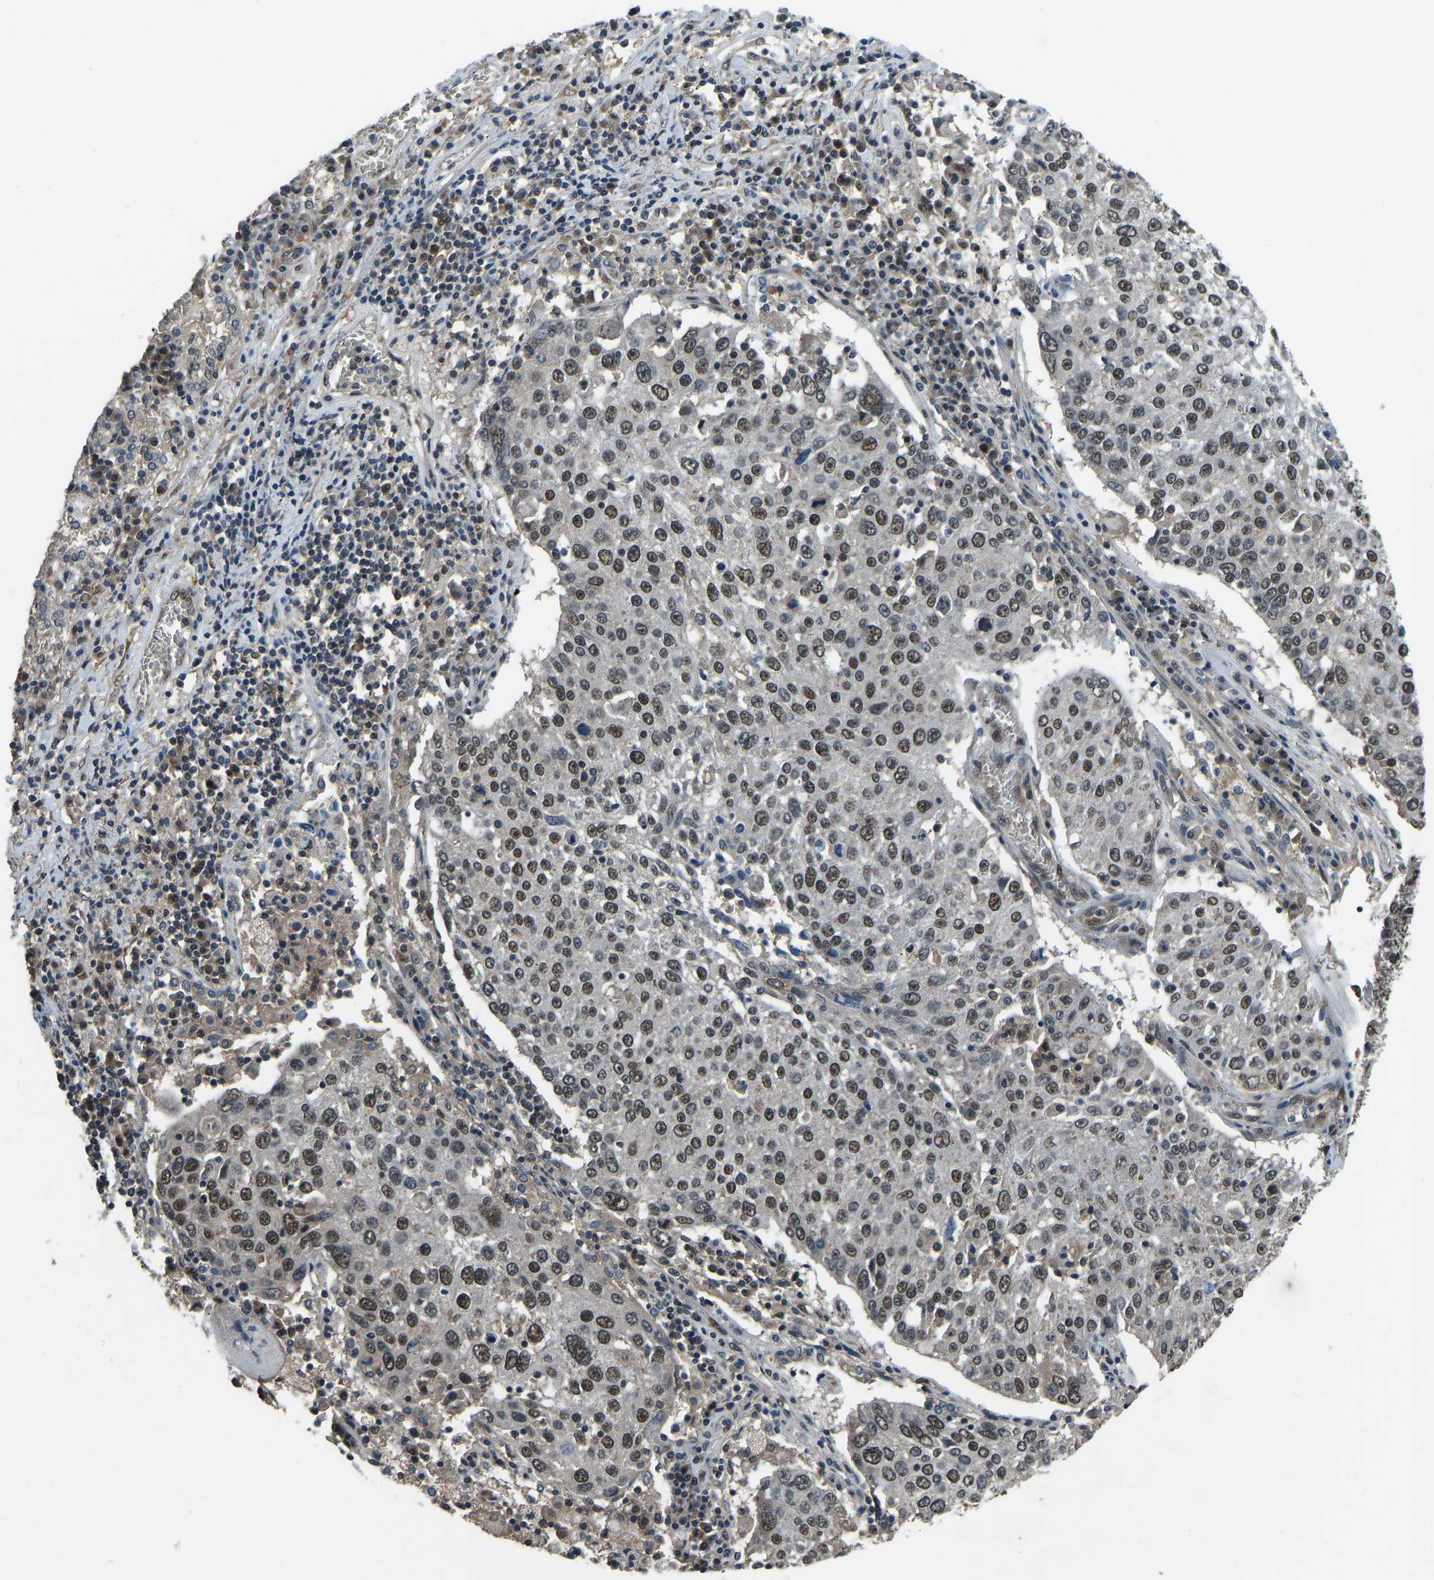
{"staining": {"intensity": "moderate", "quantity": ">75%", "location": "nuclear"}, "tissue": "lung cancer", "cell_type": "Tumor cells", "image_type": "cancer", "snomed": [{"axis": "morphology", "description": "Squamous cell carcinoma, NOS"}, {"axis": "topography", "description": "Lung"}], "caption": "A photomicrograph showing moderate nuclear staining in about >75% of tumor cells in lung cancer (squamous cell carcinoma), as visualized by brown immunohistochemical staining.", "gene": "TOX4", "patient": {"sex": "male", "age": 65}}